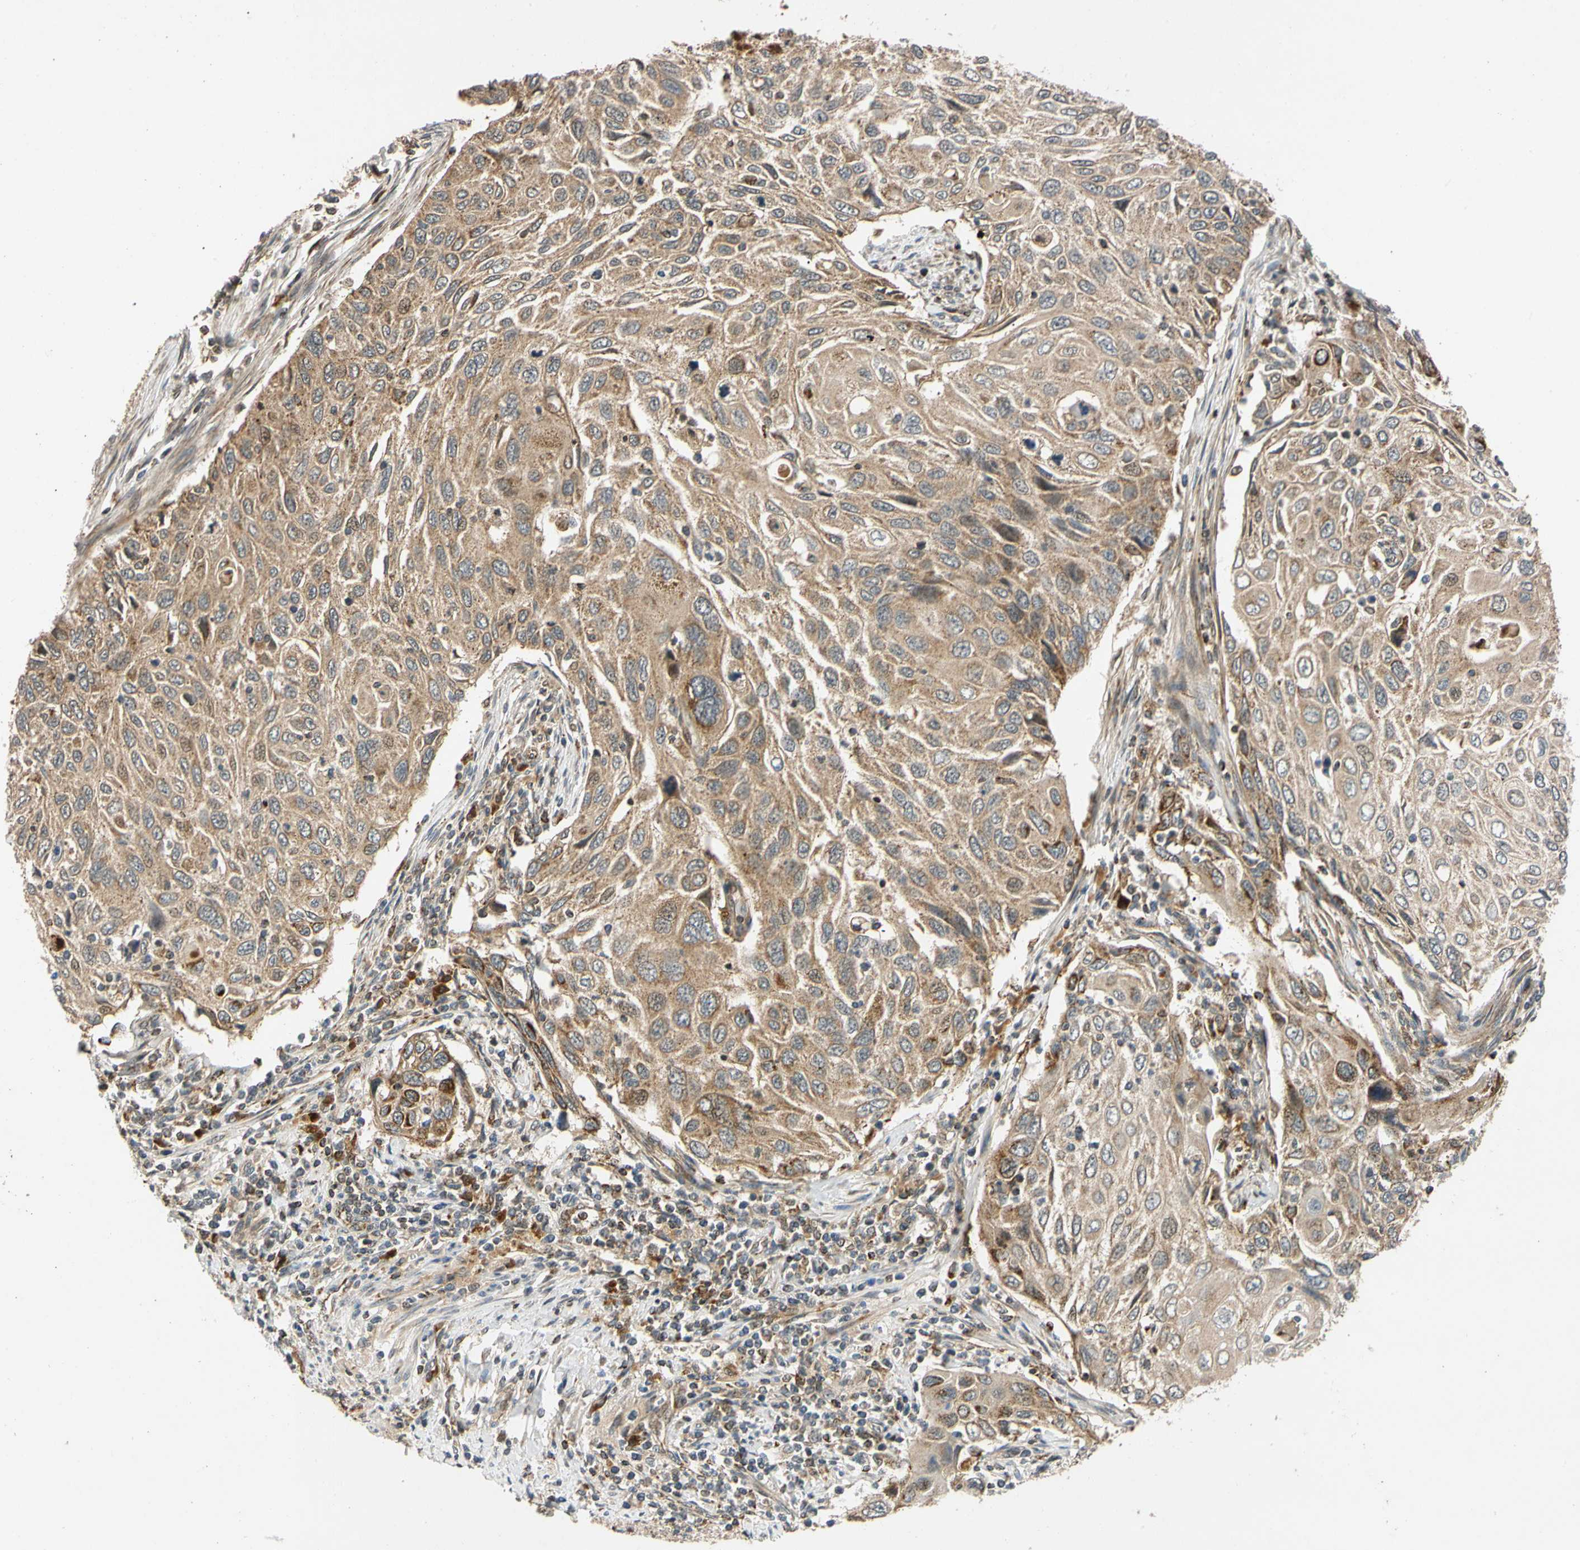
{"staining": {"intensity": "moderate", "quantity": ">75%", "location": "cytoplasmic/membranous"}, "tissue": "cervical cancer", "cell_type": "Tumor cells", "image_type": "cancer", "snomed": [{"axis": "morphology", "description": "Squamous cell carcinoma, NOS"}, {"axis": "topography", "description": "Cervix"}], "caption": "Protein positivity by immunohistochemistry (IHC) demonstrates moderate cytoplasmic/membranous positivity in approximately >75% of tumor cells in cervical squamous cell carcinoma.", "gene": "MRPS22", "patient": {"sex": "female", "age": 70}}